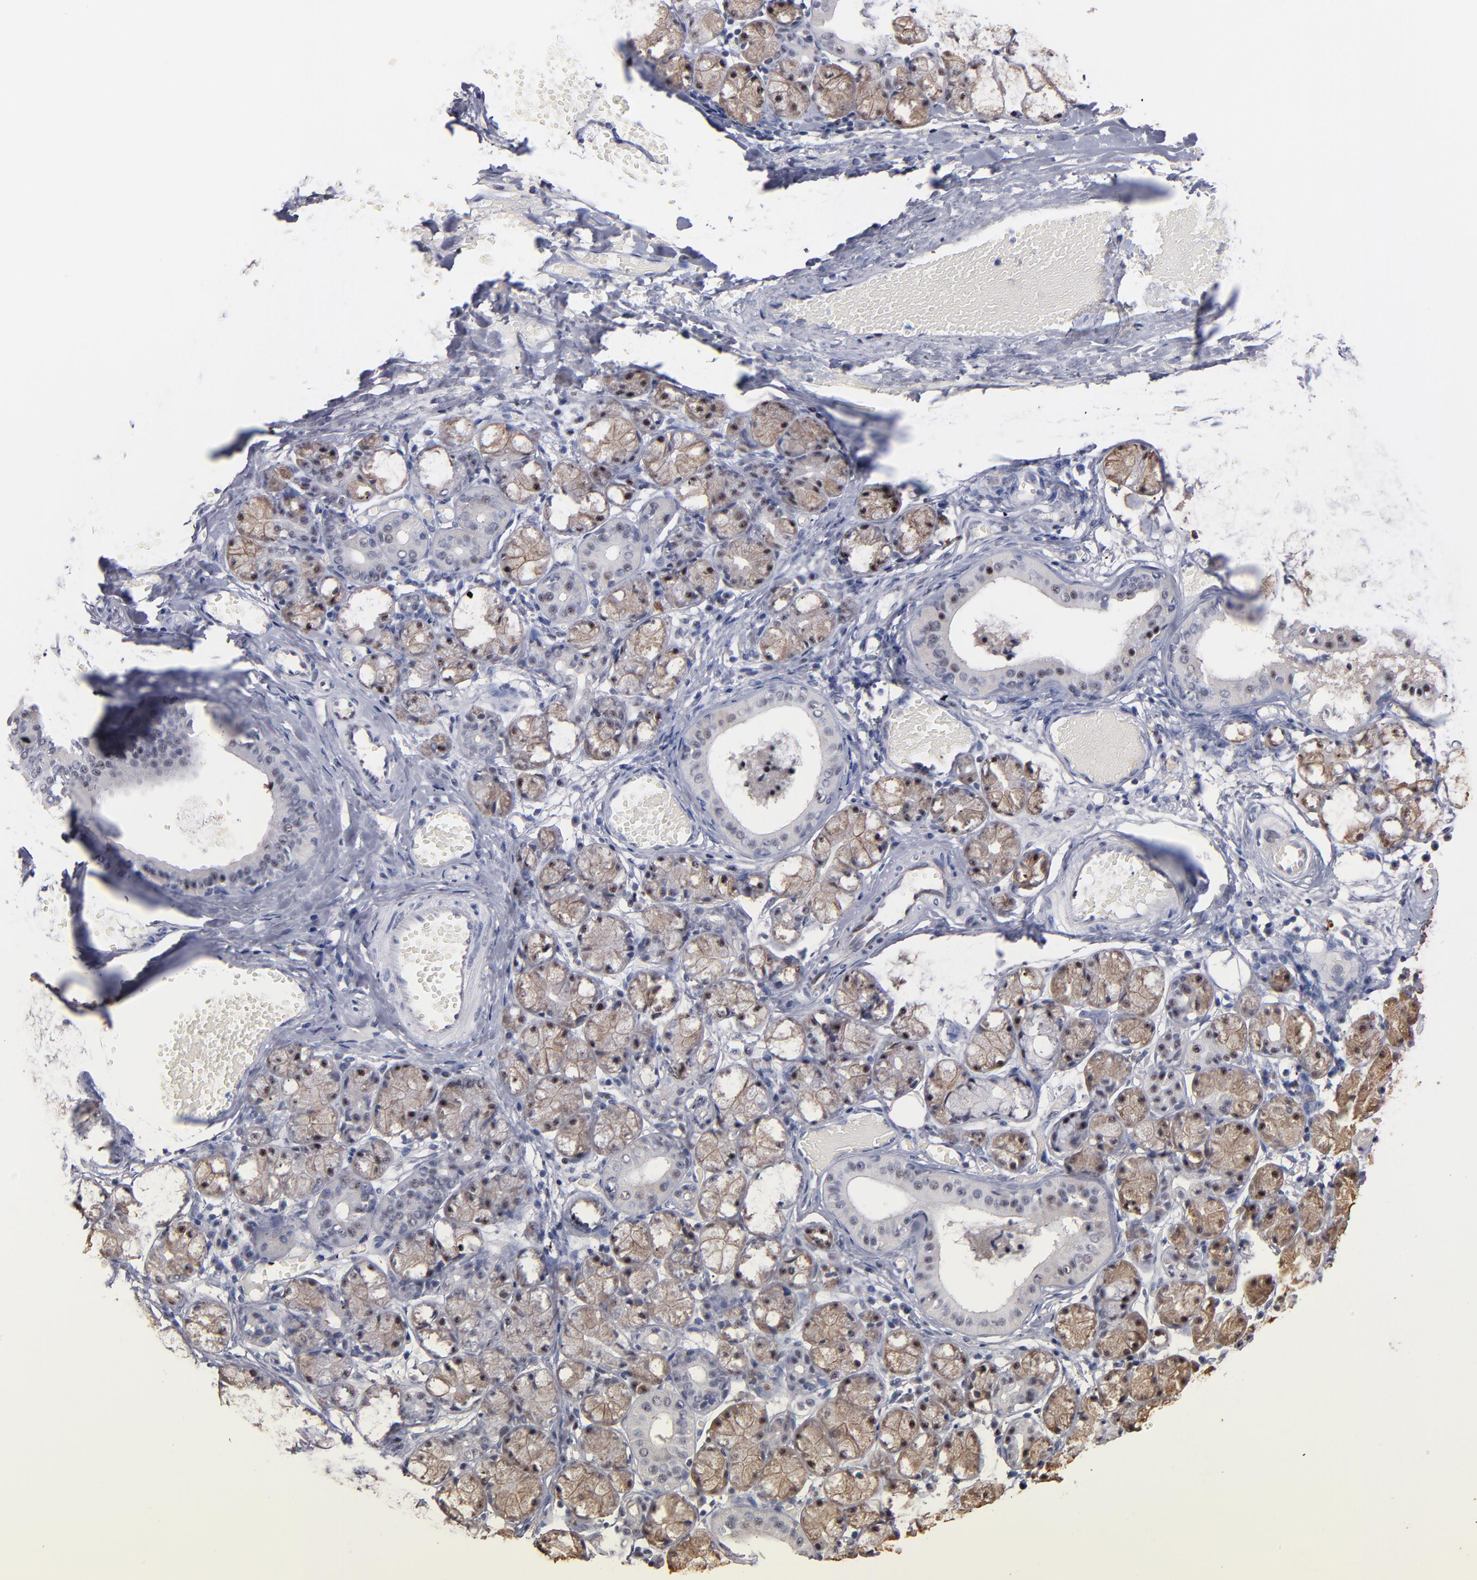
{"staining": {"intensity": "moderate", "quantity": "25%-75%", "location": "cytoplasmic/membranous,nuclear"}, "tissue": "salivary gland", "cell_type": "Glandular cells", "image_type": "normal", "snomed": [{"axis": "morphology", "description": "Normal tissue, NOS"}, {"axis": "topography", "description": "Salivary gland"}], "caption": "About 25%-75% of glandular cells in unremarkable salivary gland display moderate cytoplasmic/membranous,nuclear protein staining as visualized by brown immunohistochemical staining.", "gene": "RAF1", "patient": {"sex": "female", "age": 24}}